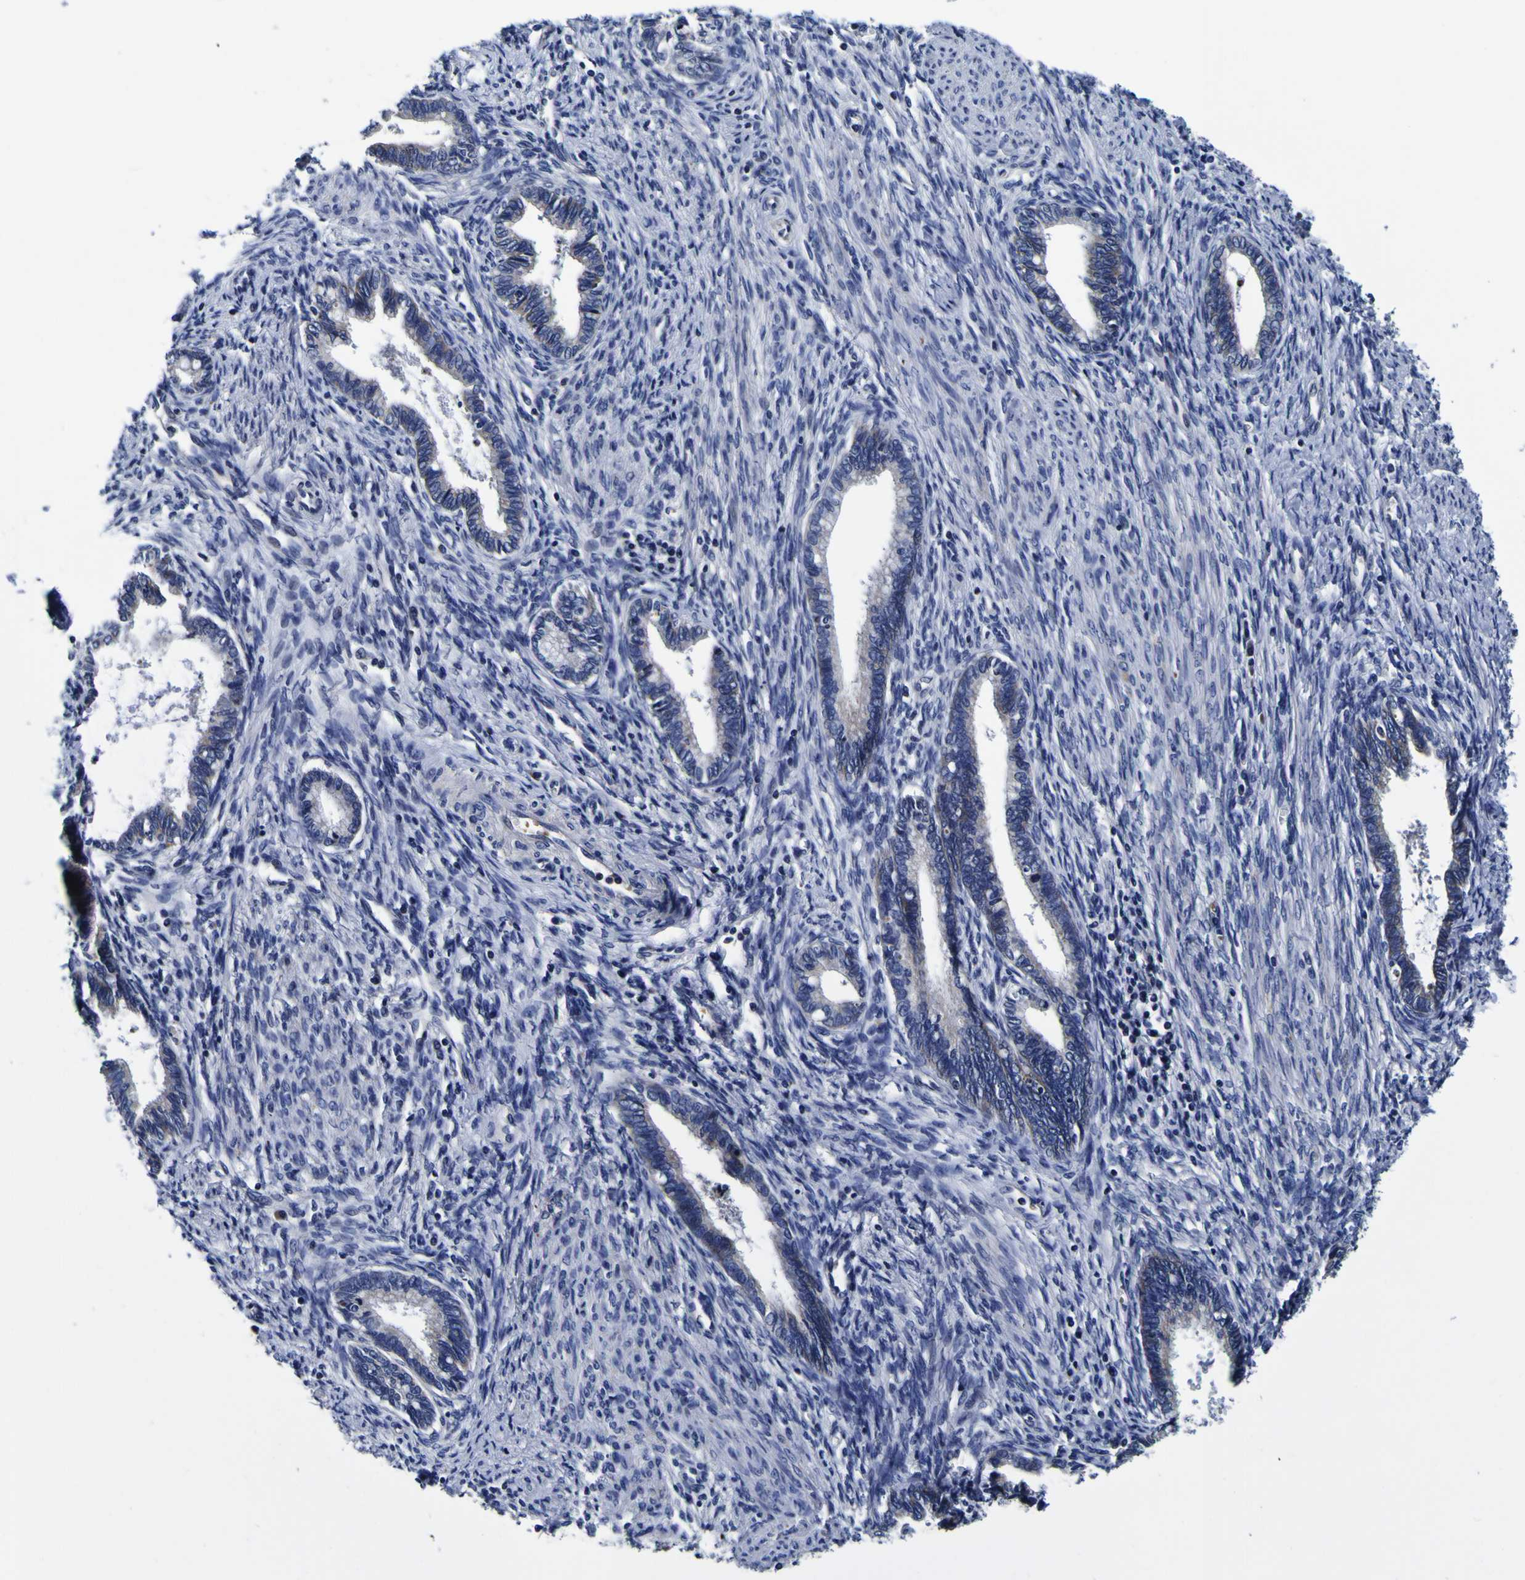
{"staining": {"intensity": "moderate", "quantity": "<25%", "location": "cytoplasmic/membranous"}, "tissue": "cervical cancer", "cell_type": "Tumor cells", "image_type": "cancer", "snomed": [{"axis": "morphology", "description": "Adenocarcinoma, NOS"}, {"axis": "topography", "description": "Cervix"}], "caption": "Tumor cells reveal low levels of moderate cytoplasmic/membranous staining in approximately <25% of cells in cervical cancer (adenocarcinoma).", "gene": "PDLIM4", "patient": {"sex": "female", "age": 44}}